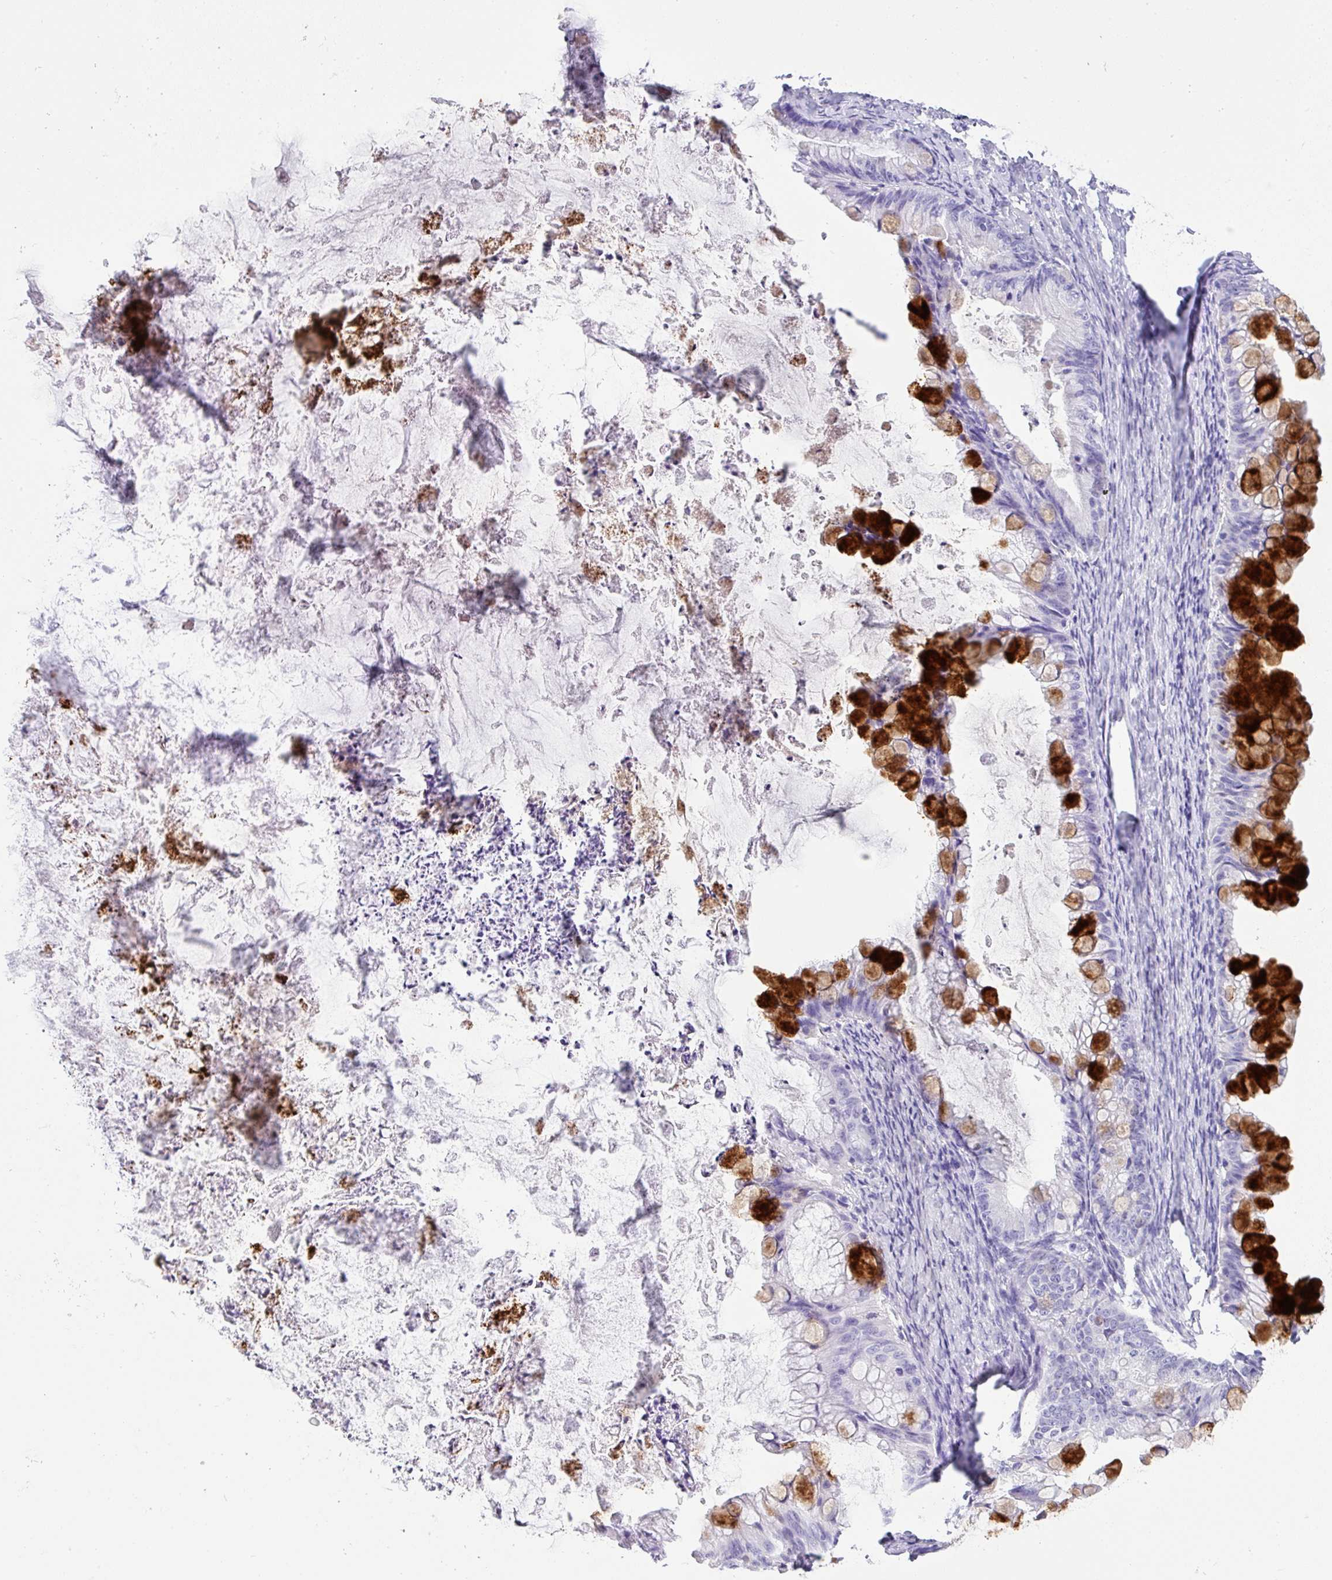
{"staining": {"intensity": "strong", "quantity": "<25%", "location": "cytoplasmic/membranous"}, "tissue": "ovarian cancer", "cell_type": "Tumor cells", "image_type": "cancer", "snomed": [{"axis": "morphology", "description": "Cystadenocarcinoma, mucinous, NOS"}, {"axis": "topography", "description": "Ovary"}], "caption": "A brown stain highlights strong cytoplasmic/membranous expression of a protein in human ovarian cancer tumor cells.", "gene": "ZG16", "patient": {"sex": "female", "age": 35}}